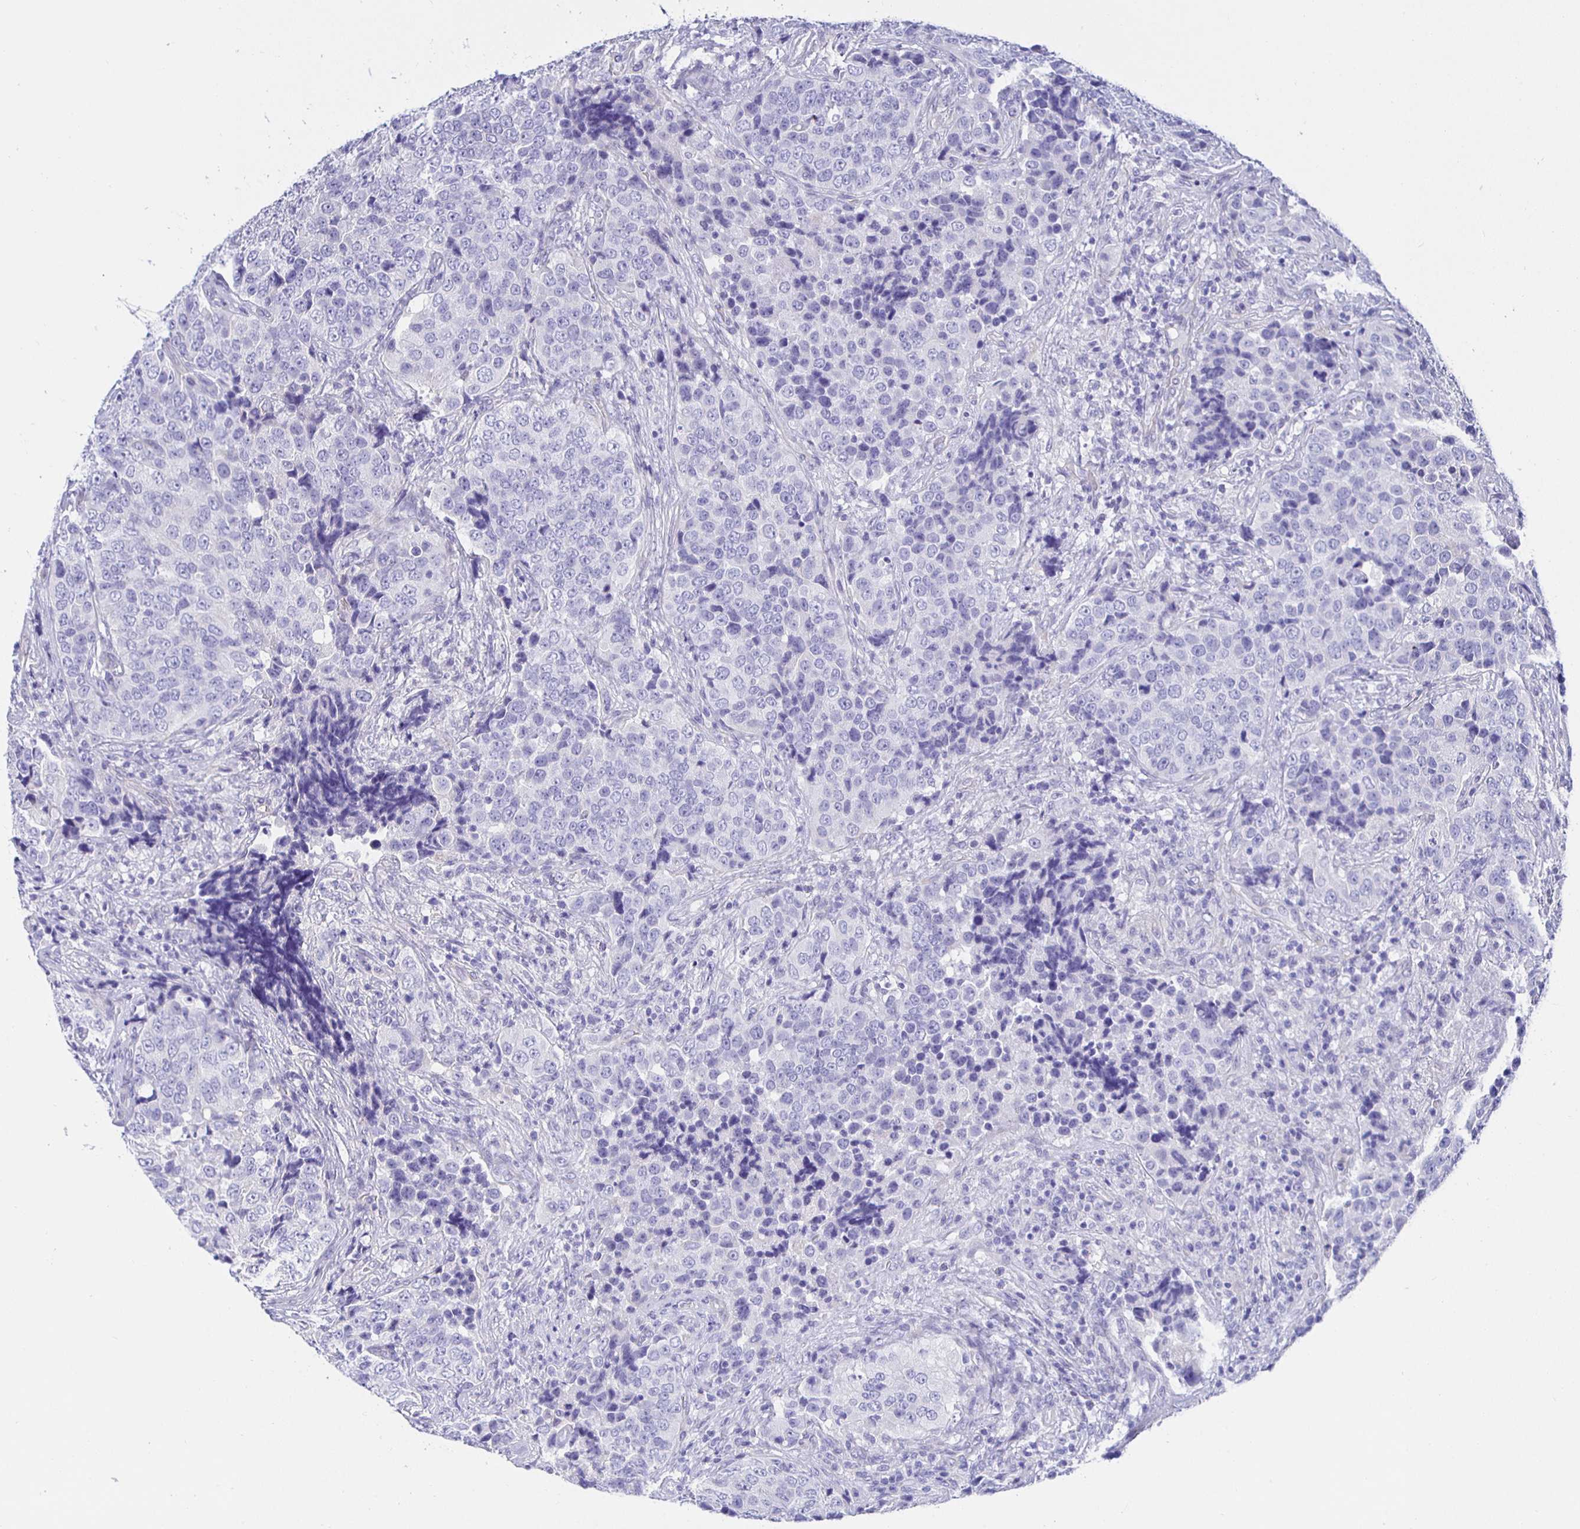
{"staining": {"intensity": "negative", "quantity": "none", "location": "none"}, "tissue": "urothelial cancer", "cell_type": "Tumor cells", "image_type": "cancer", "snomed": [{"axis": "morphology", "description": "Urothelial carcinoma, NOS"}, {"axis": "topography", "description": "Urinary bladder"}], "caption": "The histopathology image reveals no significant positivity in tumor cells of urothelial cancer.", "gene": "HSPA4L", "patient": {"sex": "male", "age": 52}}